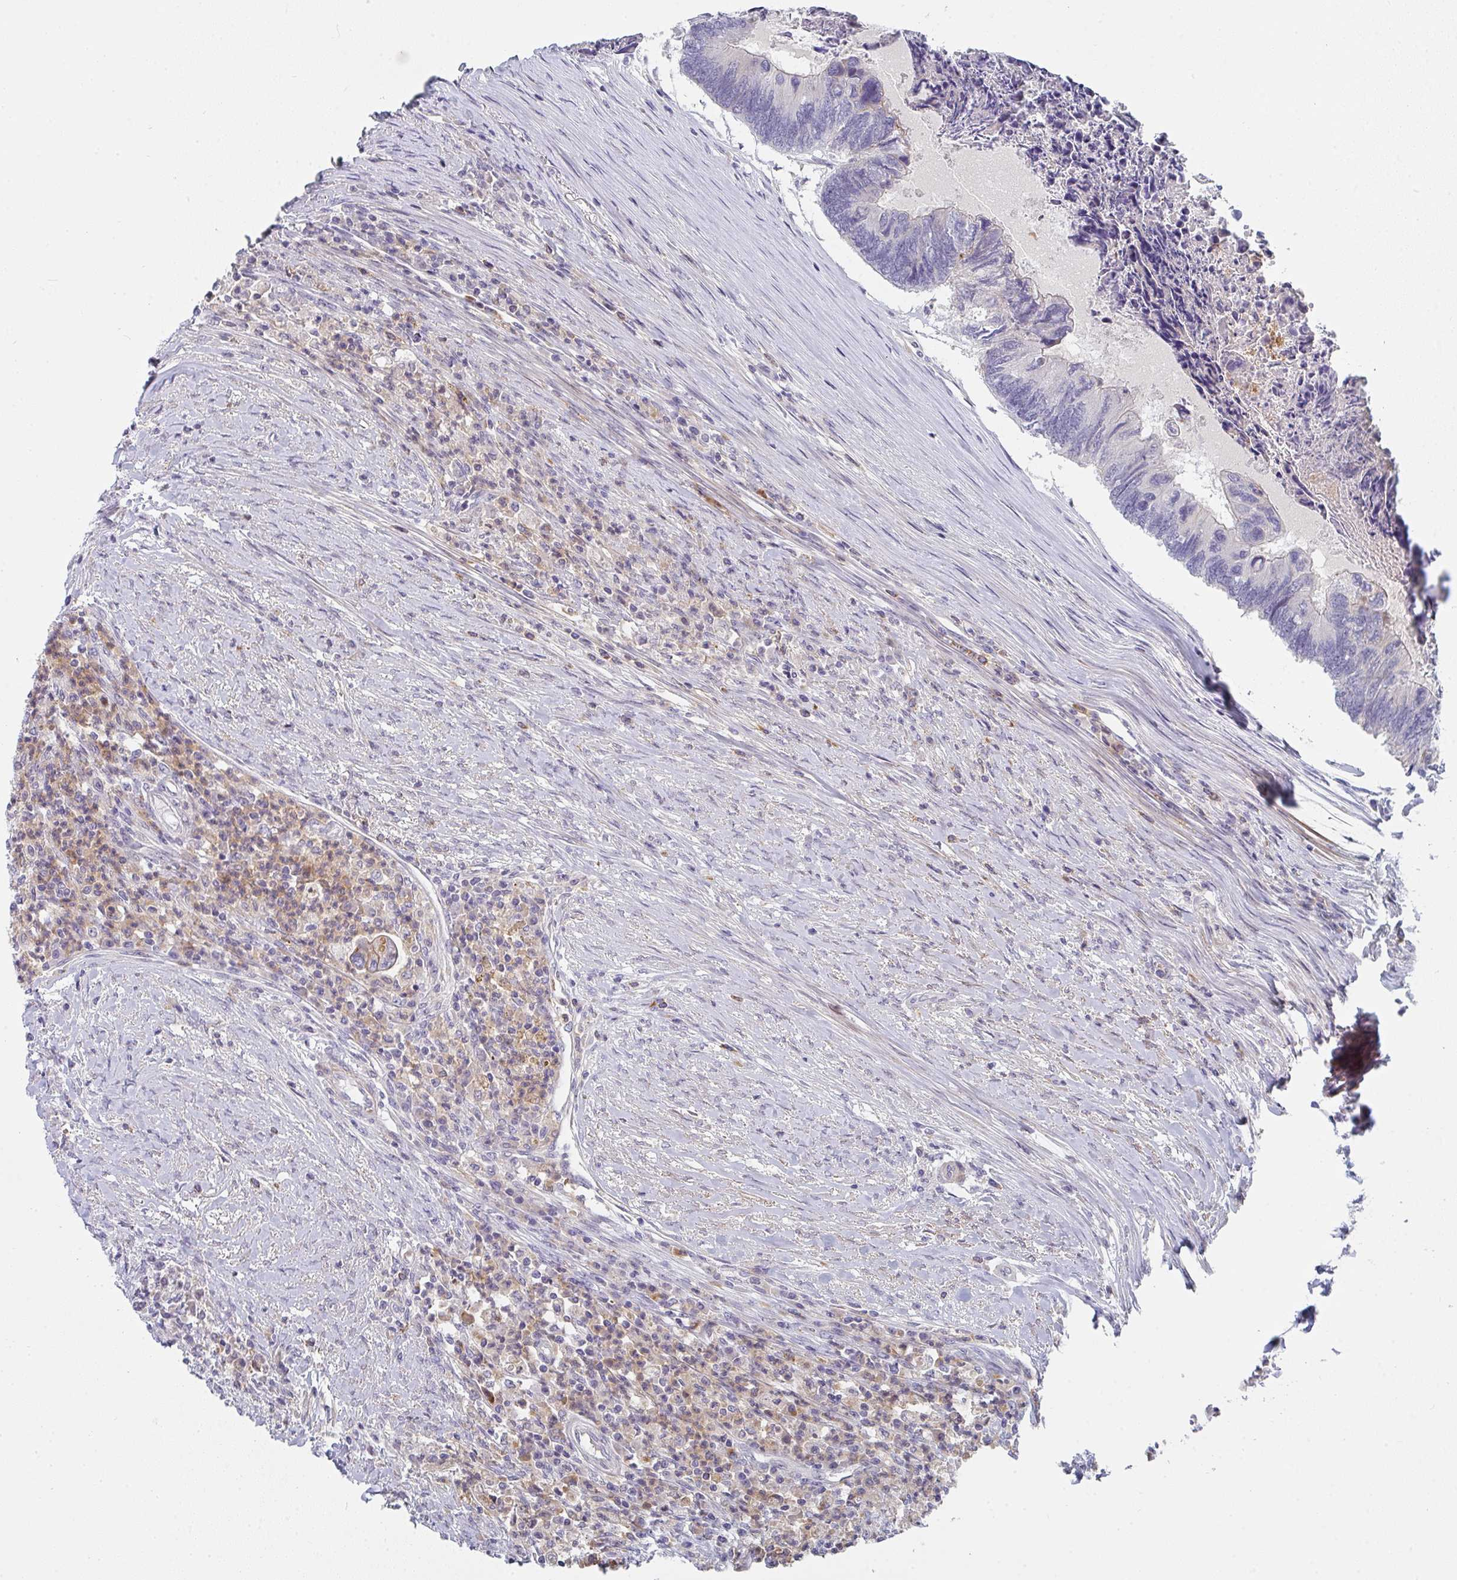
{"staining": {"intensity": "negative", "quantity": "none", "location": "none"}, "tissue": "colorectal cancer", "cell_type": "Tumor cells", "image_type": "cancer", "snomed": [{"axis": "morphology", "description": "Adenocarcinoma, NOS"}, {"axis": "topography", "description": "Colon"}], "caption": "IHC histopathology image of colorectal cancer (adenocarcinoma) stained for a protein (brown), which exhibits no positivity in tumor cells. (DAB immunohistochemistry with hematoxylin counter stain).", "gene": "KLHL33", "patient": {"sex": "female", "age": 67}}